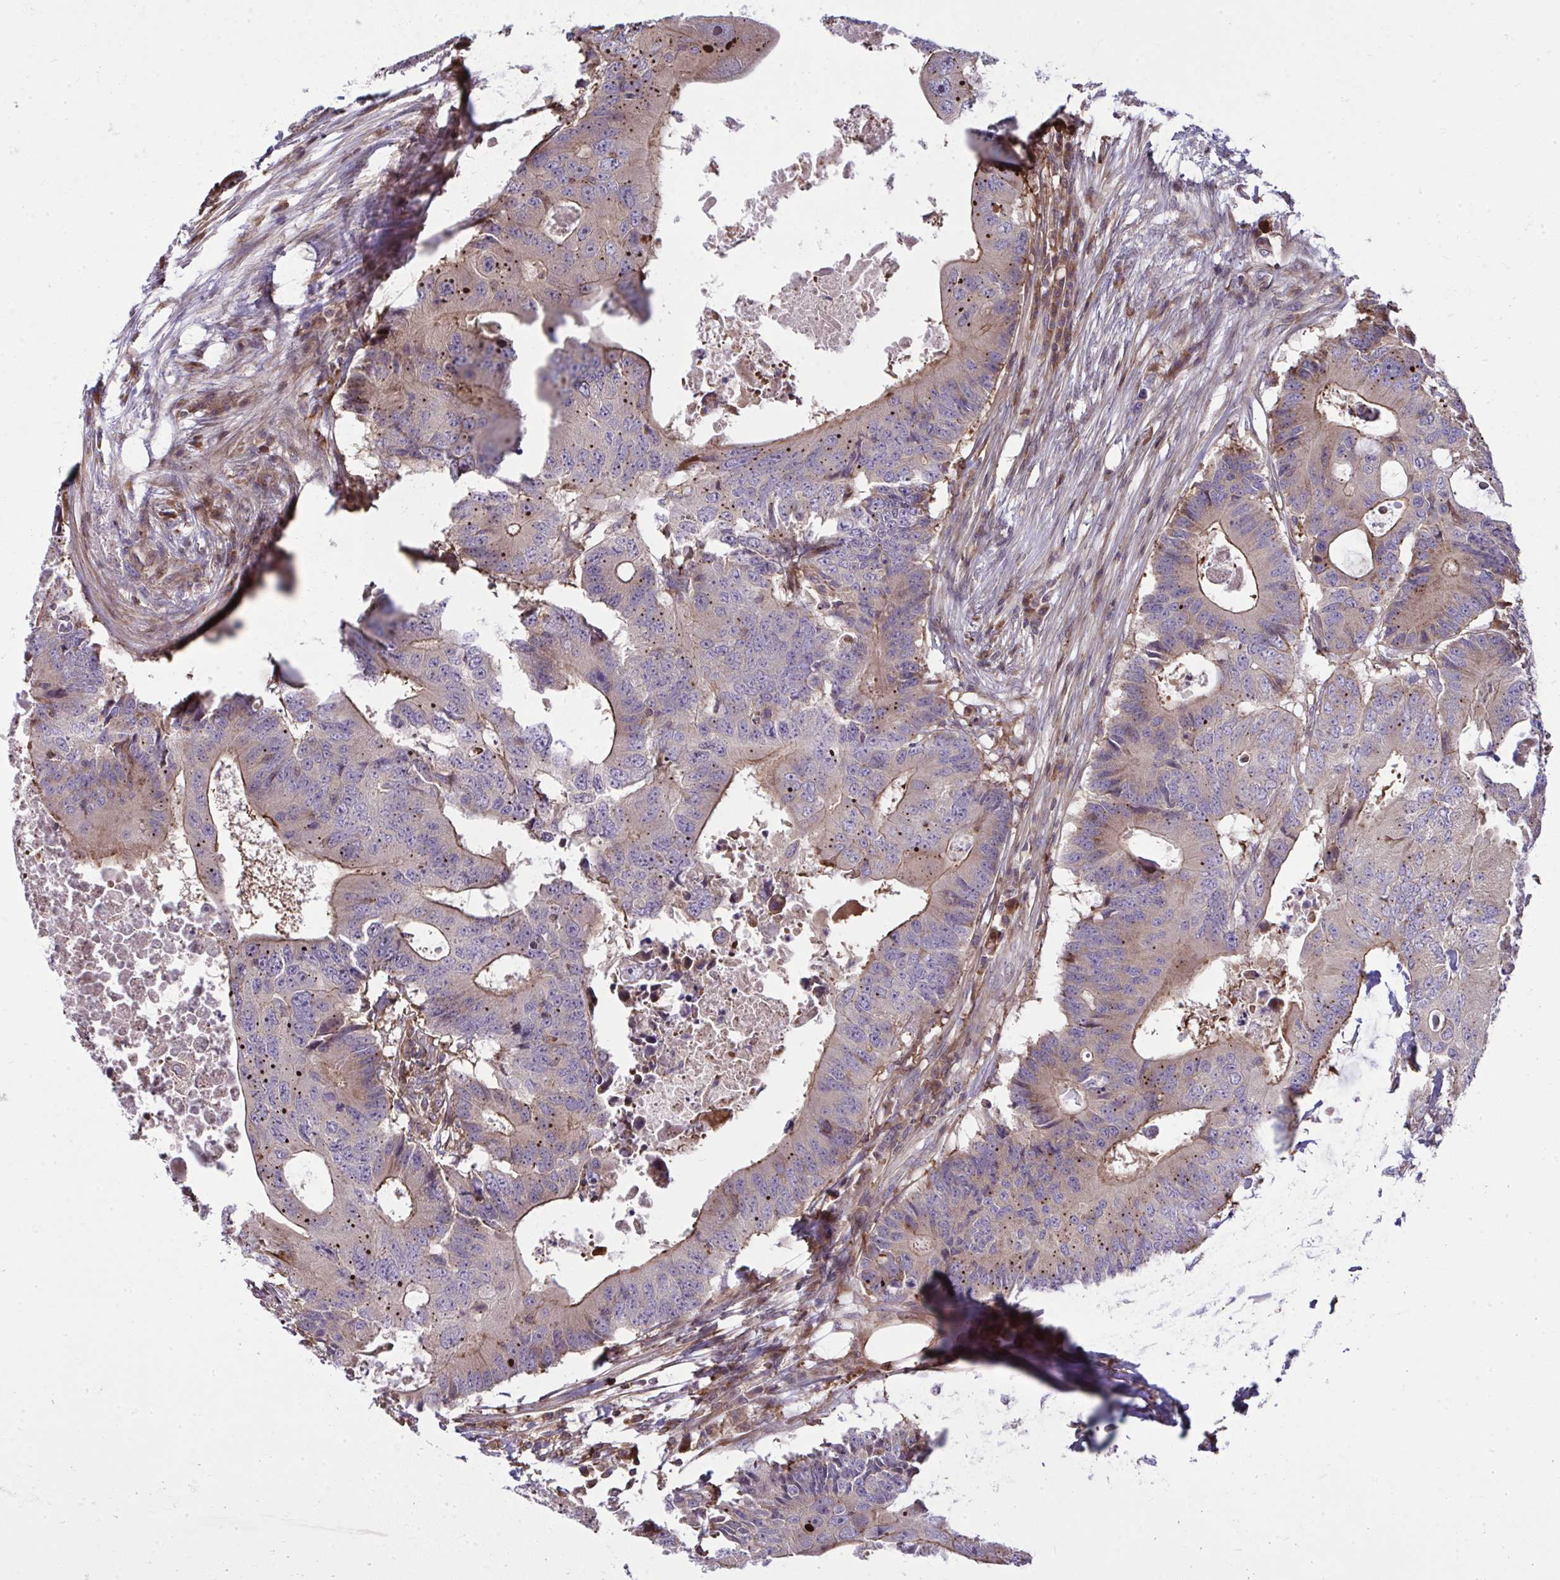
{"staining": {"intensity": "moderate", "quantity": "<25%", "location": "cytoplasmic/membranous"}, "tissue": "colorectal cancer", "cell_type": "Tumor cells", "image_type": "cancer", "snomed": [{"axis": "morphology", "description": "Adenocarcinoma, NOS"}, {"axis": "topography", "description": "Colon"}], "caption": "Colorectal cancer tissue exhibits moderate cytoplasmic/membranous staining in about <25% of tumor cells, visualized by immunohistochemistry. The staining was performed using DAB to visualize the protein expression in brown, while the nuclei were stained in blue with hematoxylin (Magnification: 20x).", "gene": "ZSCAN9", "patient": {"sex": "male", "age": 71}}